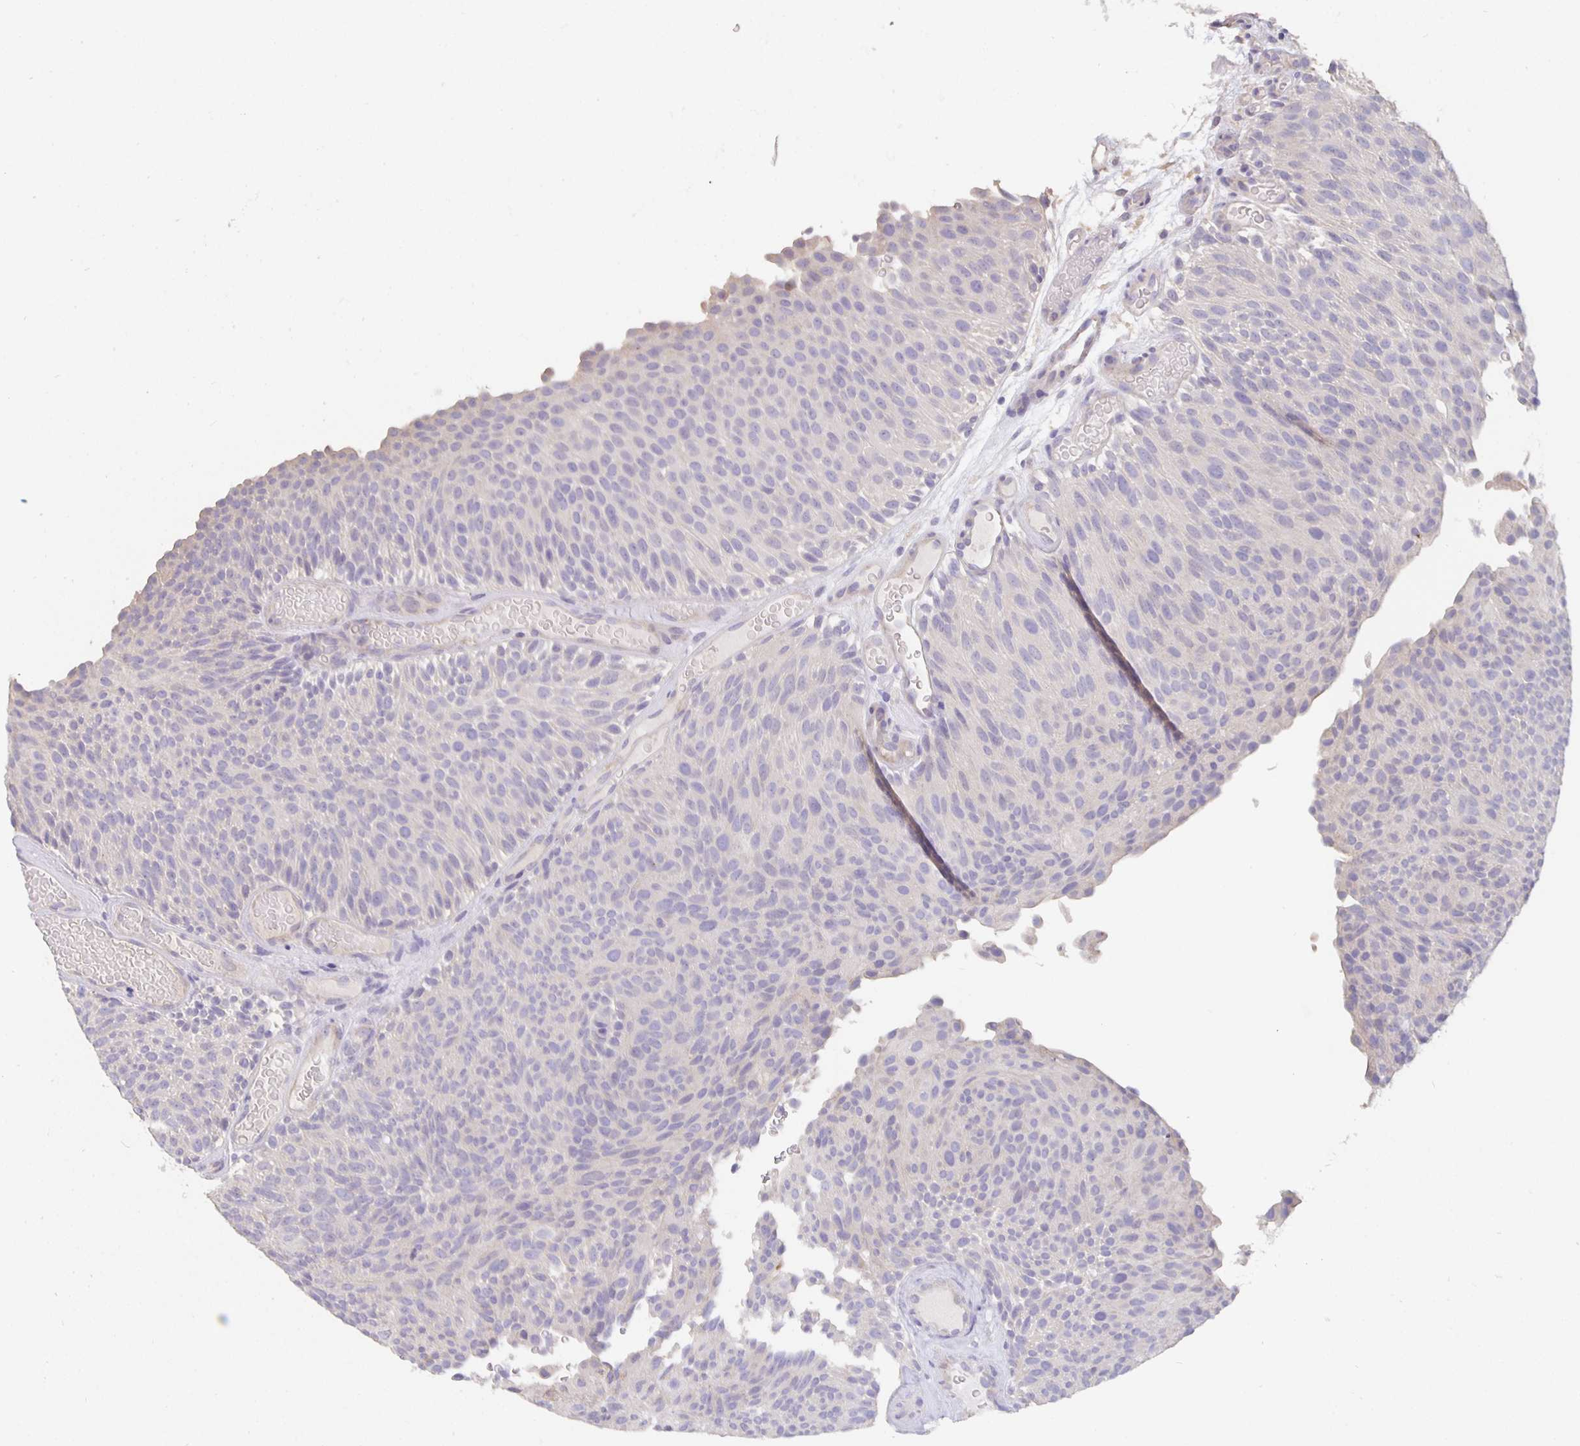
{"staining": {"intensity": "negative", "quantity": "none", "location": "none"}, "tissue": "urothelial cancer", "cell_type": "Tumor cells", "image_type": "cancer", "snomed": [{"axis": "morphology", "description": "Urothelial carcinoma, Low grade"}, {"axis": "topography", "description": "Urinary bladder"}], "caption": "Tumor cells show no significant protein expression in urothelial cancer.", "gene": "CFAP74", "patient": {"sex": "male", "age": 78}}